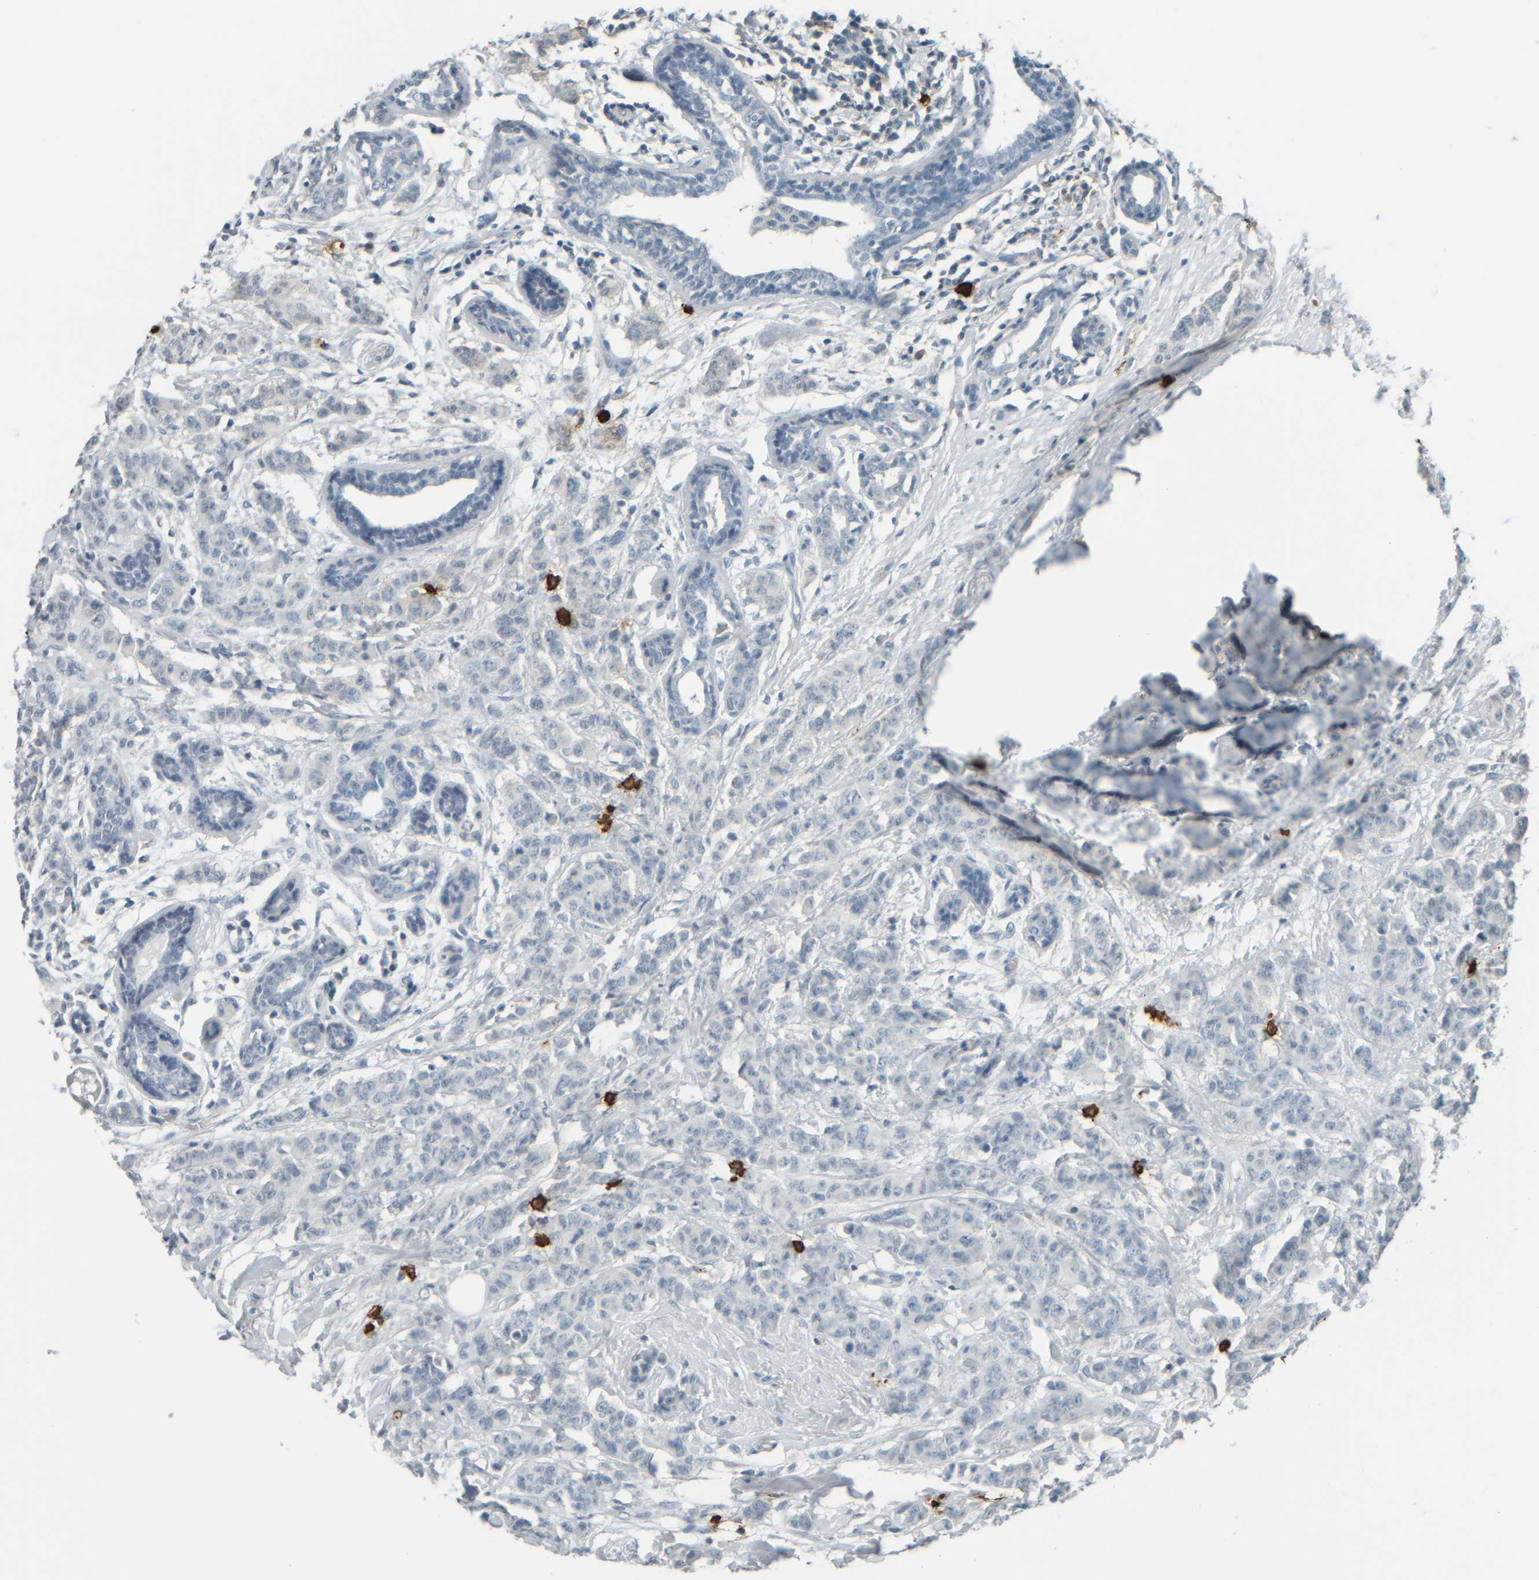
{"staining": {"intensity": "negative", "quantity": "none", "location": "none"}, "tissue": "breast cancer", "cell_type": "Tumor cells", "image_type": "cancer", "snomed": [{"axis": "morphology", "description": "Normal tissue, NOS"}, {"axis": "morphology", "description": "Duct carcinoma"}, {"axis": "topography", "description": "Breast"}], "caption": "High magnification brightfield microscopy of breast infiltrating ductal carcinoma stained with DAB (brown) and counterstained with hematoxylin (blue): tumor cells show no significant expression.", "gene": "TPSAB1", "patient": {"sex": "female", "age": 40}}